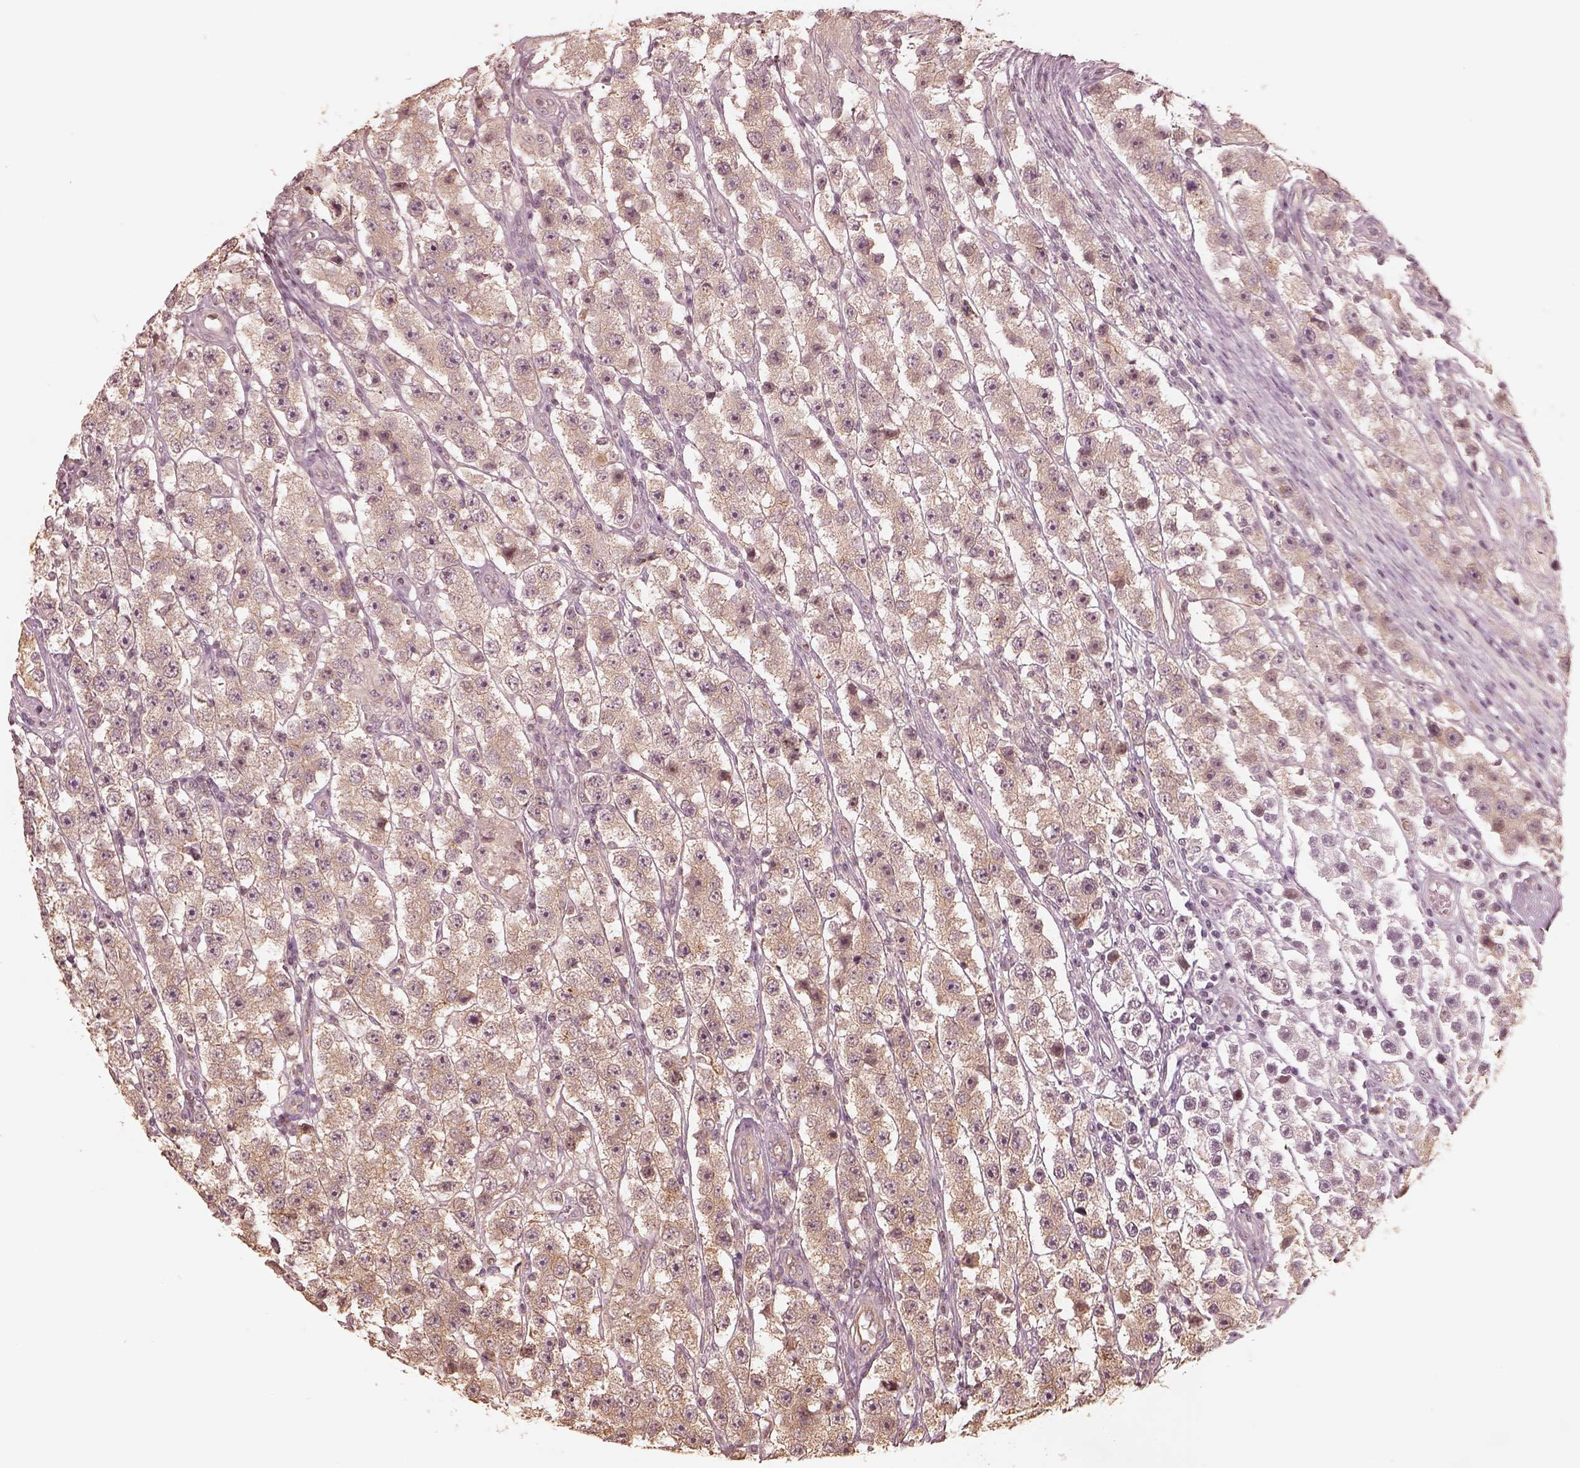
{"staining": {"intensity": "weak", "quantity": "<25%", "location": "cytoplasmic/membranous"}, "tissue": "testis cancer", "cell_type": "Tumor cells", "image_type": "cancer", "snomed": [{"axis": "morphology", "description": "Seminoma, NOS"}, {"axis": "topography", "description": "Testis"}], "caption": "DAB (3,3'-diaminobenzidine) immunohistochemical staining of human testis cancer displays no significant positivity in tumor cells. (Brightfield microscopy of DAB (3,3'-diaminobenzidine) IHC at high magnification).", "gene": "KIF5C", "patient": {"sex": "male", "age": 45}}